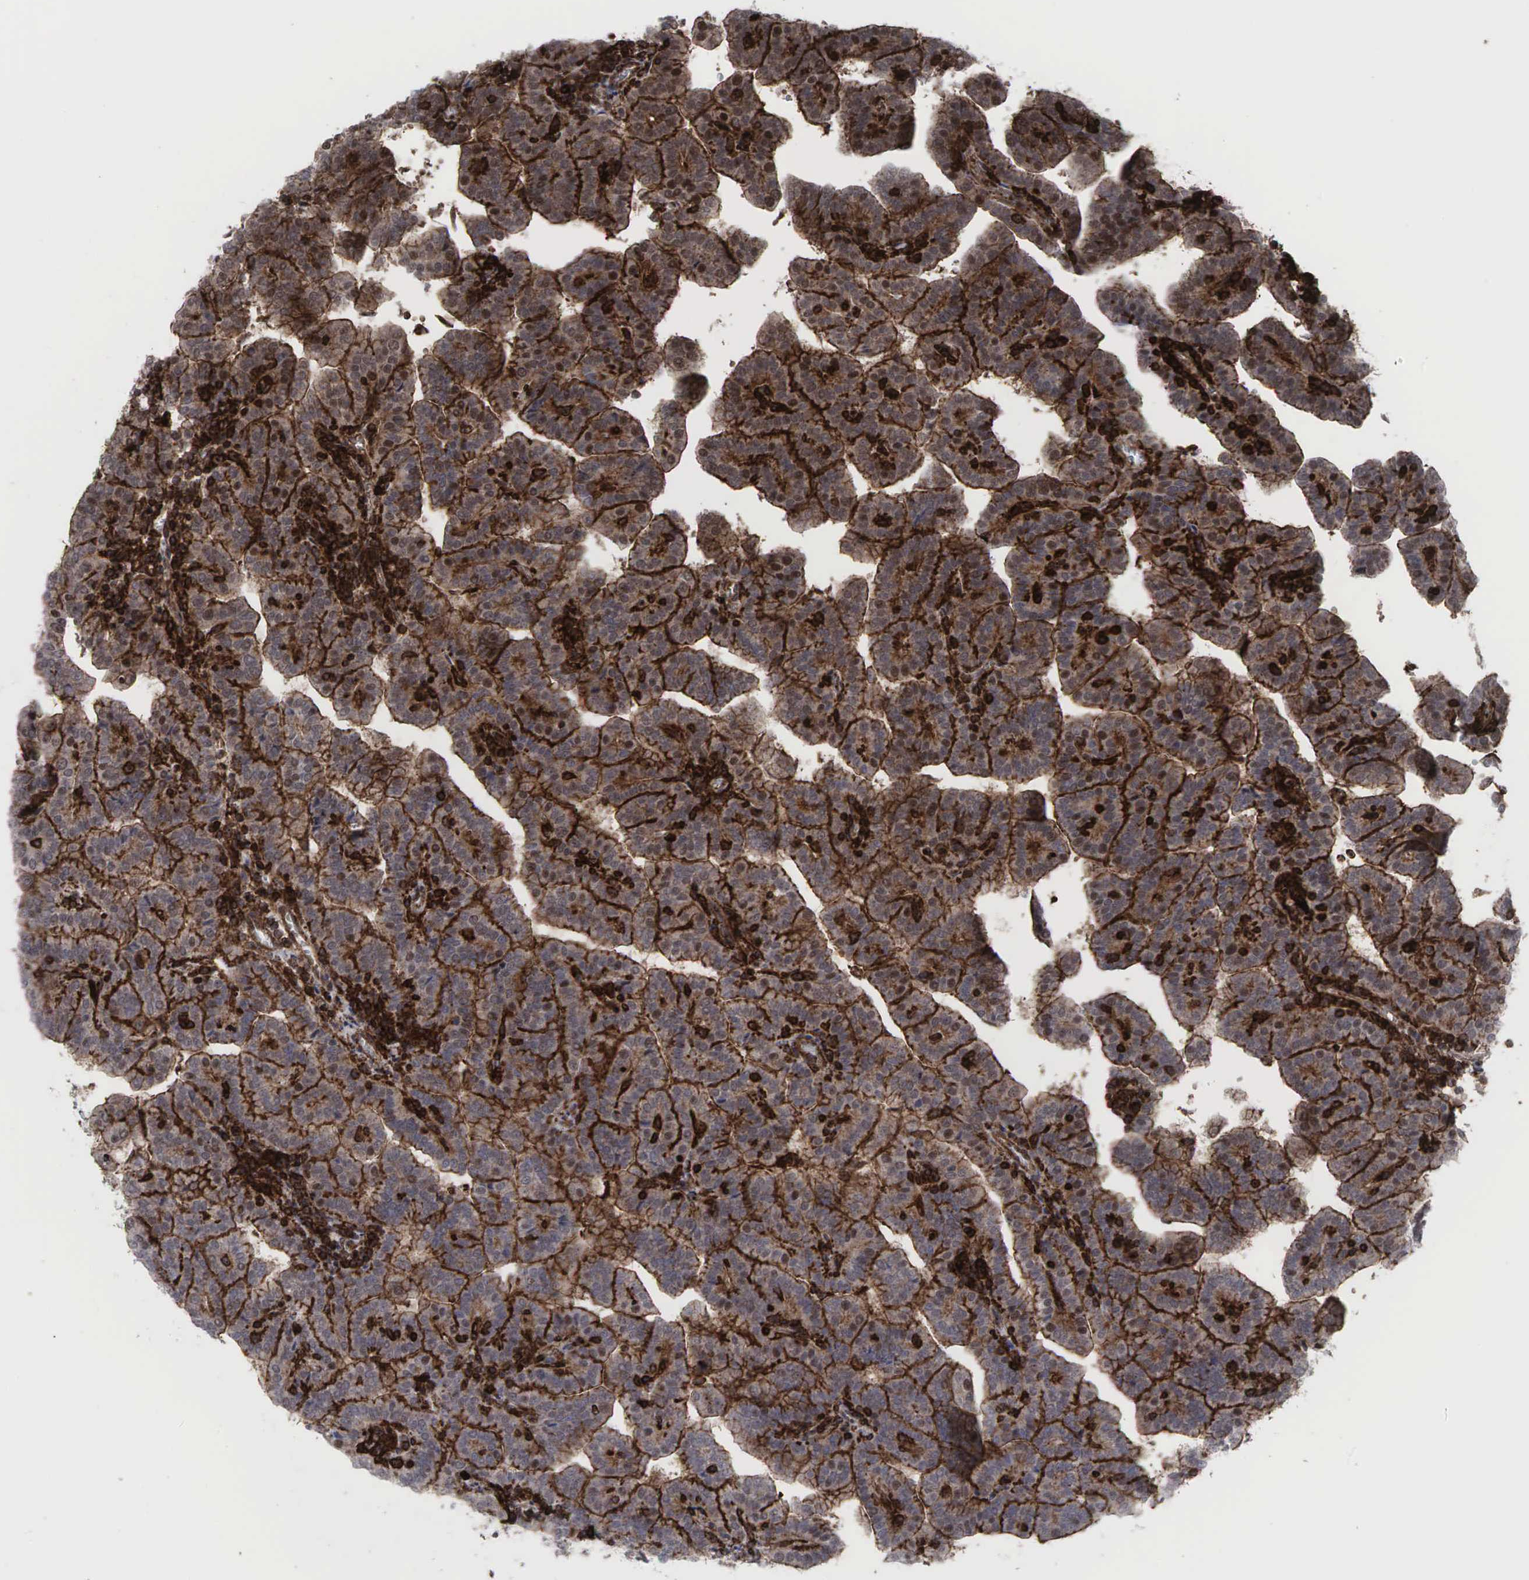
{"staining": {"intensity": "strong", "quantity": "<25%", "location": "cytoplasmic/membranous"}, "tissue": "renal cancer", "cell_type": "Tumor cells", "image_type": "cancer", "snomed": [{"axis": "morphology", "description": "Adenocarcinoma, NOS"}, {"axis": "topography", "description": "Kidney"}], "caption": "IHC micrograph of neoplastic tissue: adenocarcinoma (renal) stained using IHC shows medium levels of strong protein expression localized specifically in the cytoplasmic/membranous of tumor cells, appearing as a cytoplasmic/membranous brown color.", "gene": "GPRASP1", "patient": {"sex": "male", "age": 61}}